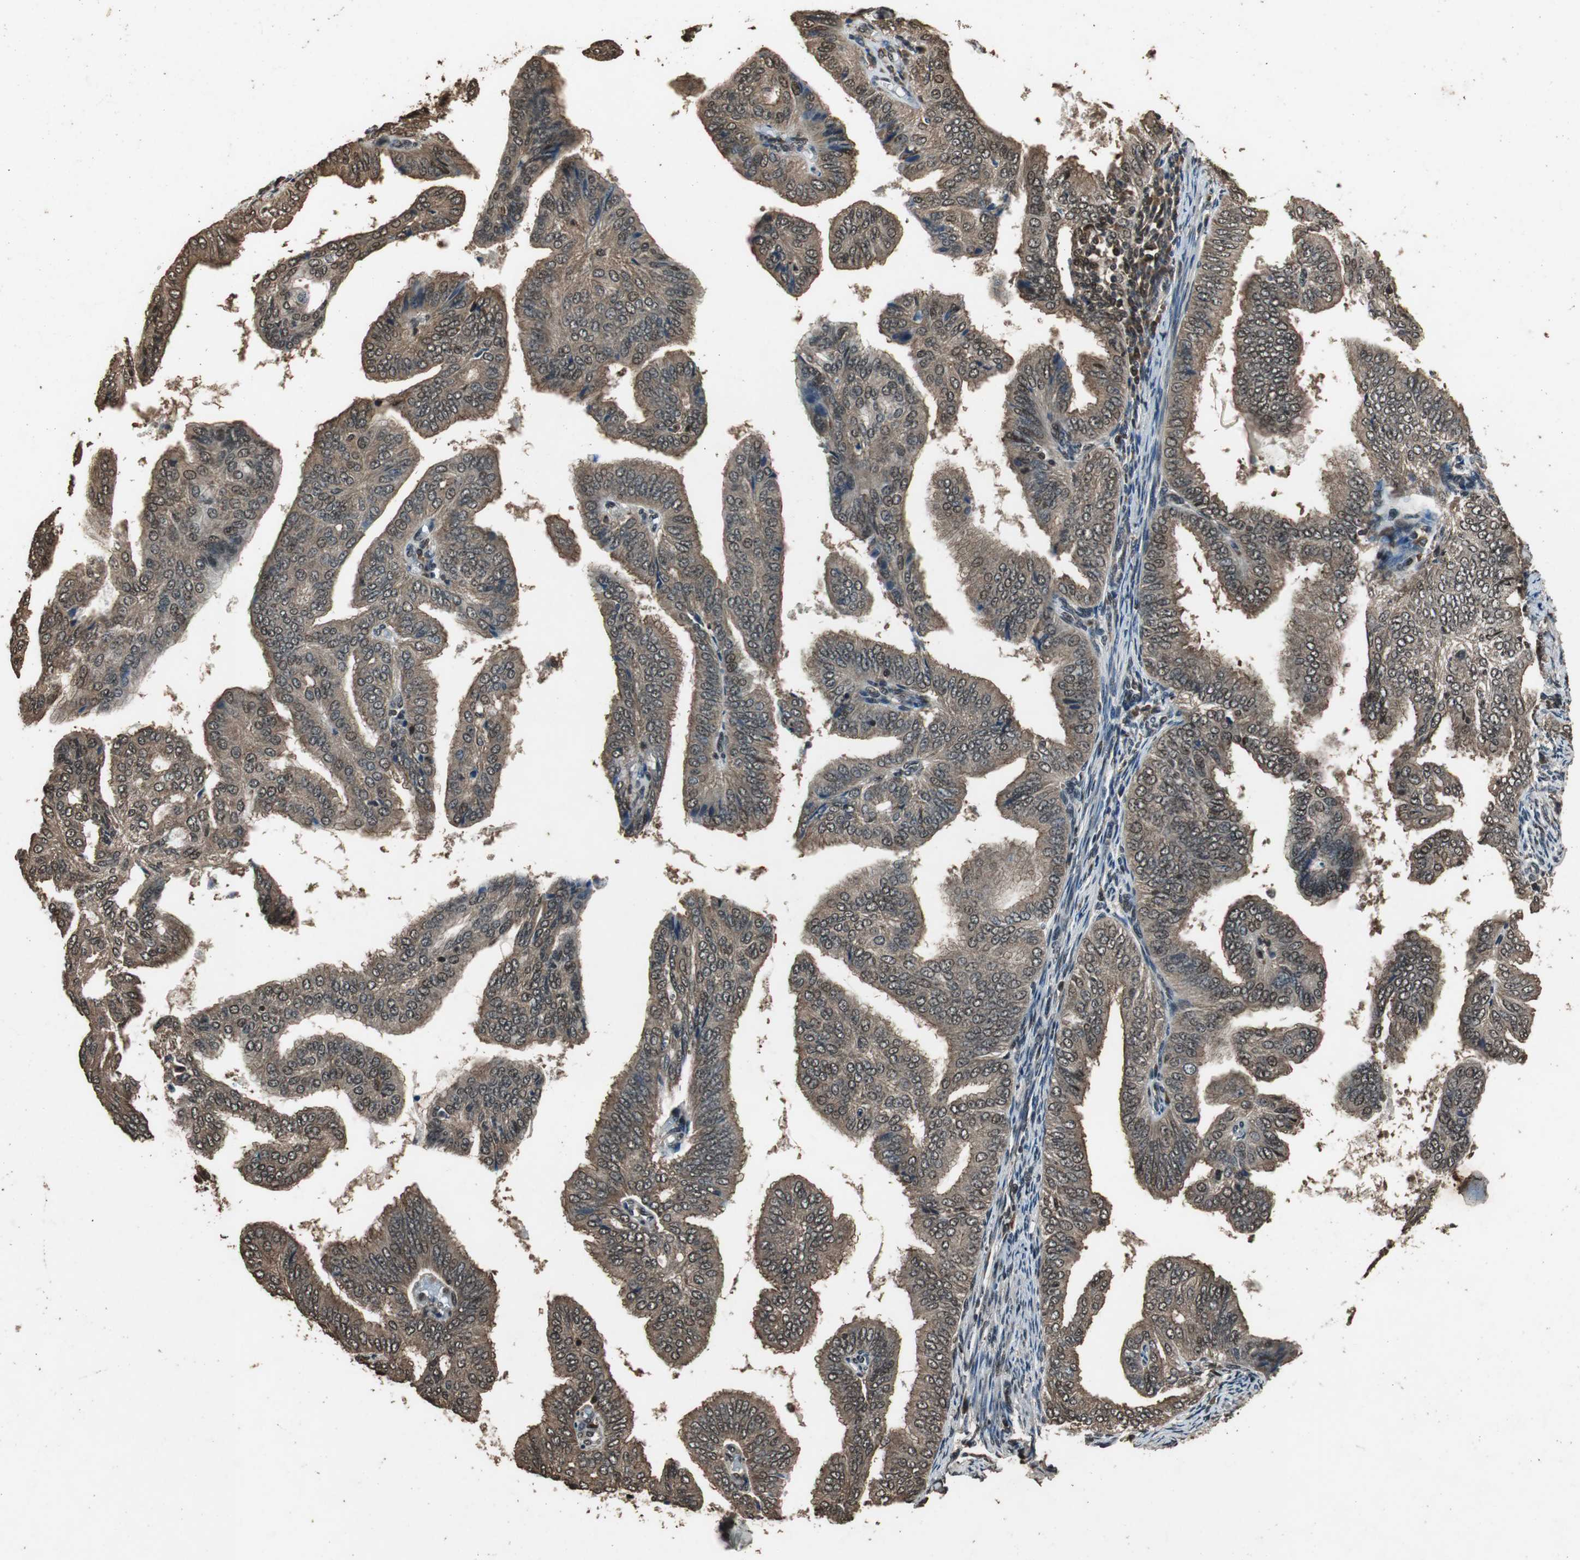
{"staining": {"intensity": "strong", "quantity": ">75%", "location": "cytoplasmic/membranous,nuclear"}, "tissue": "endometrial cancer", "cell_type": "Tumor cells", "image_type": "cancer", "snomed": [{"axis": "morphology", "description": "Adenocarcinoma, NOS"}, {"axis": "topography", "description": "Endometrium"}], "caption": "IHC image of neoplastic tissue: human endometrial cancer (adenocarcinoma) stained using immunohistochemistry (IHC) displays high levels of strong protein expression localized specifically in the cytoplasmic/membranous and nuclear of tumor cells, appearing as a cytoplasmic/membranous and nuclear brown color.", "gene": "ZNF18", "patient": {"sex": "female", "age": 58}}